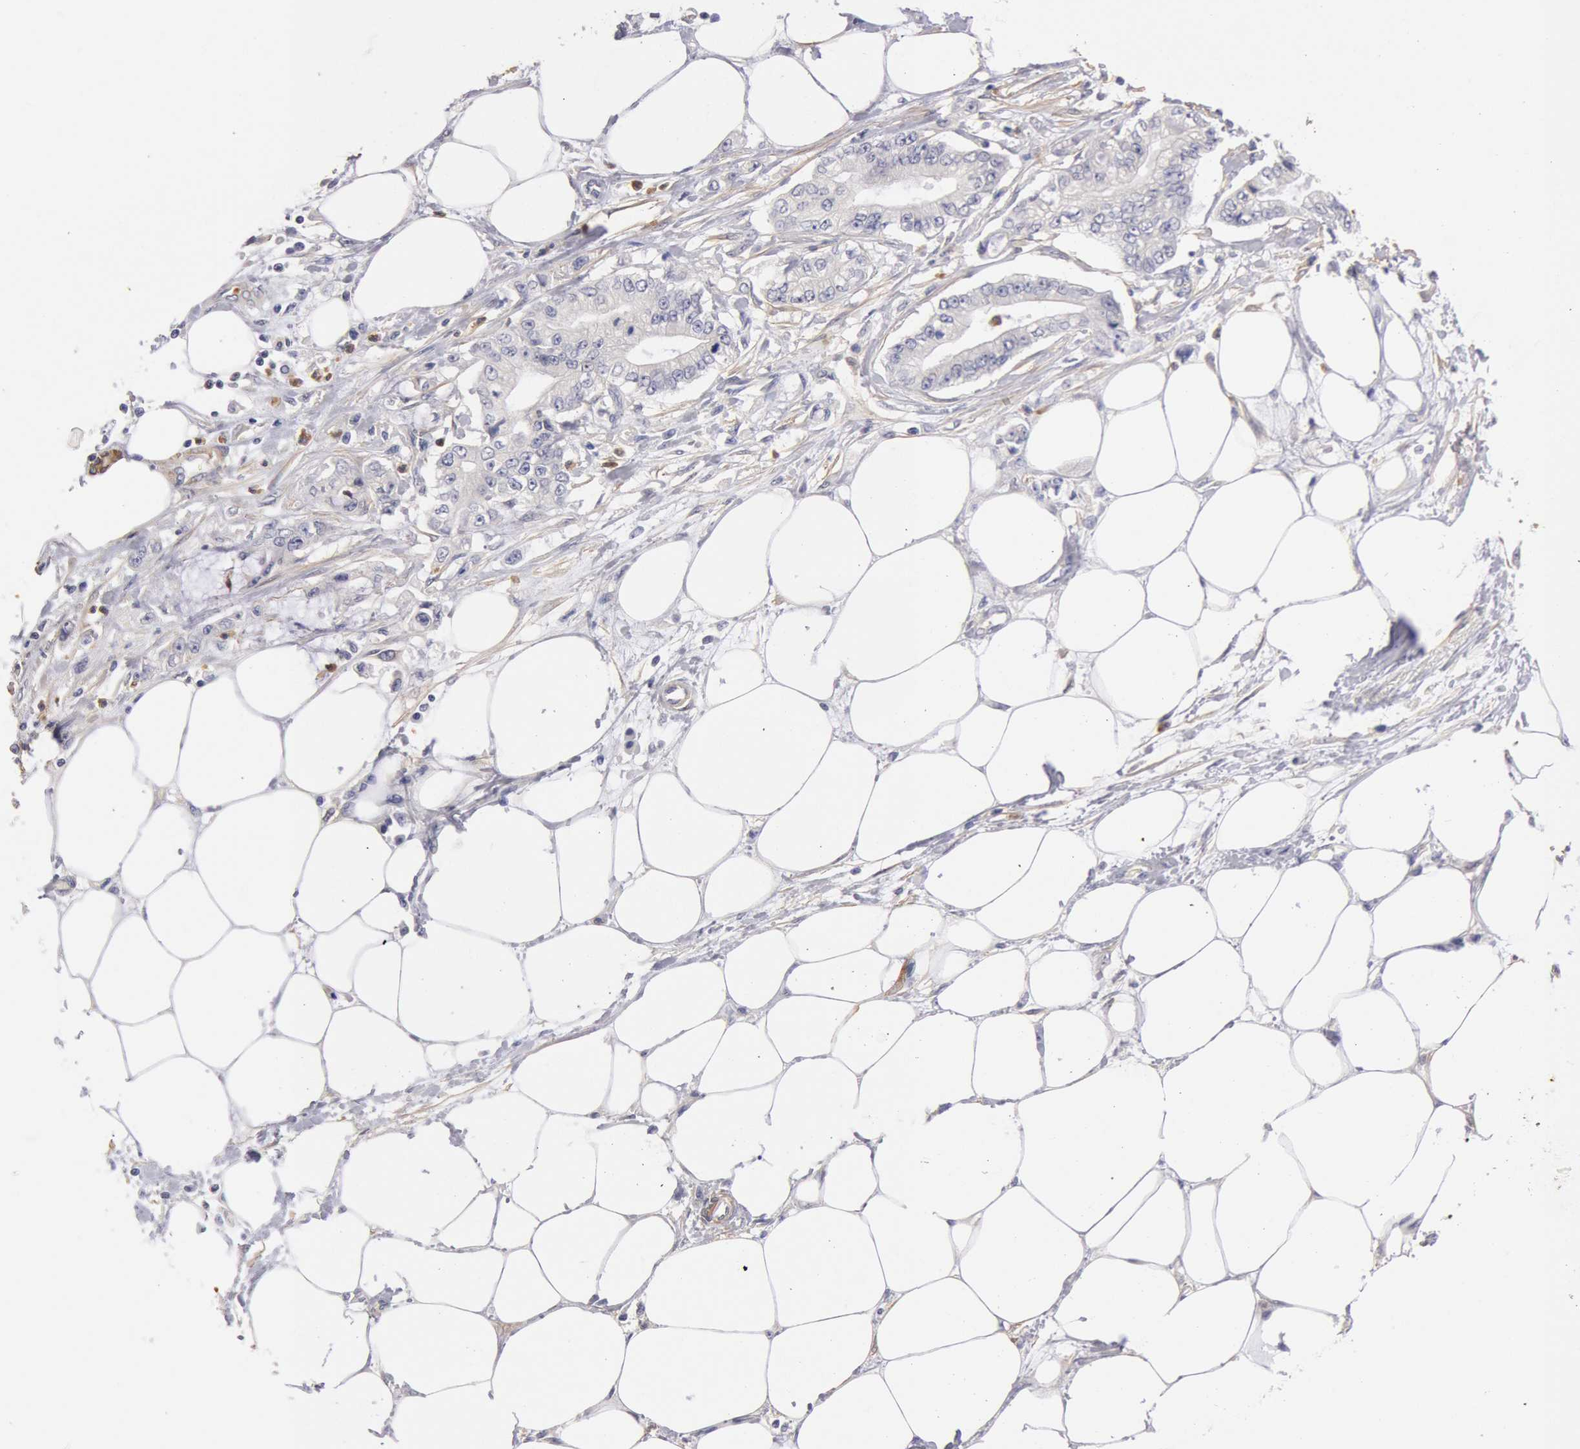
{"staining": {"intensity": "negative", "quantity": "none", "location": "none"}, "tissue": "pancreatic cancer", "cell_type": "Tumor cells", "image_type": "cancer", "snomed": [{"axis": "morphology", "description": "Adenocarcinoma, NOS"}, {"axis": "topography", "description": "Pancreas"}, {"axis": "topography", "description": "Stomach, upper"}], "caption": "This micrograph is of adenocarcinoma (pancreatic) stained with immunohistochemistry (IHC) to label a protein in brown with the nuclei are counter-stained blue. There is no expression in tumor cells.", "gene": "TMED8", "patient": {"sex": "male", "age": 77}}